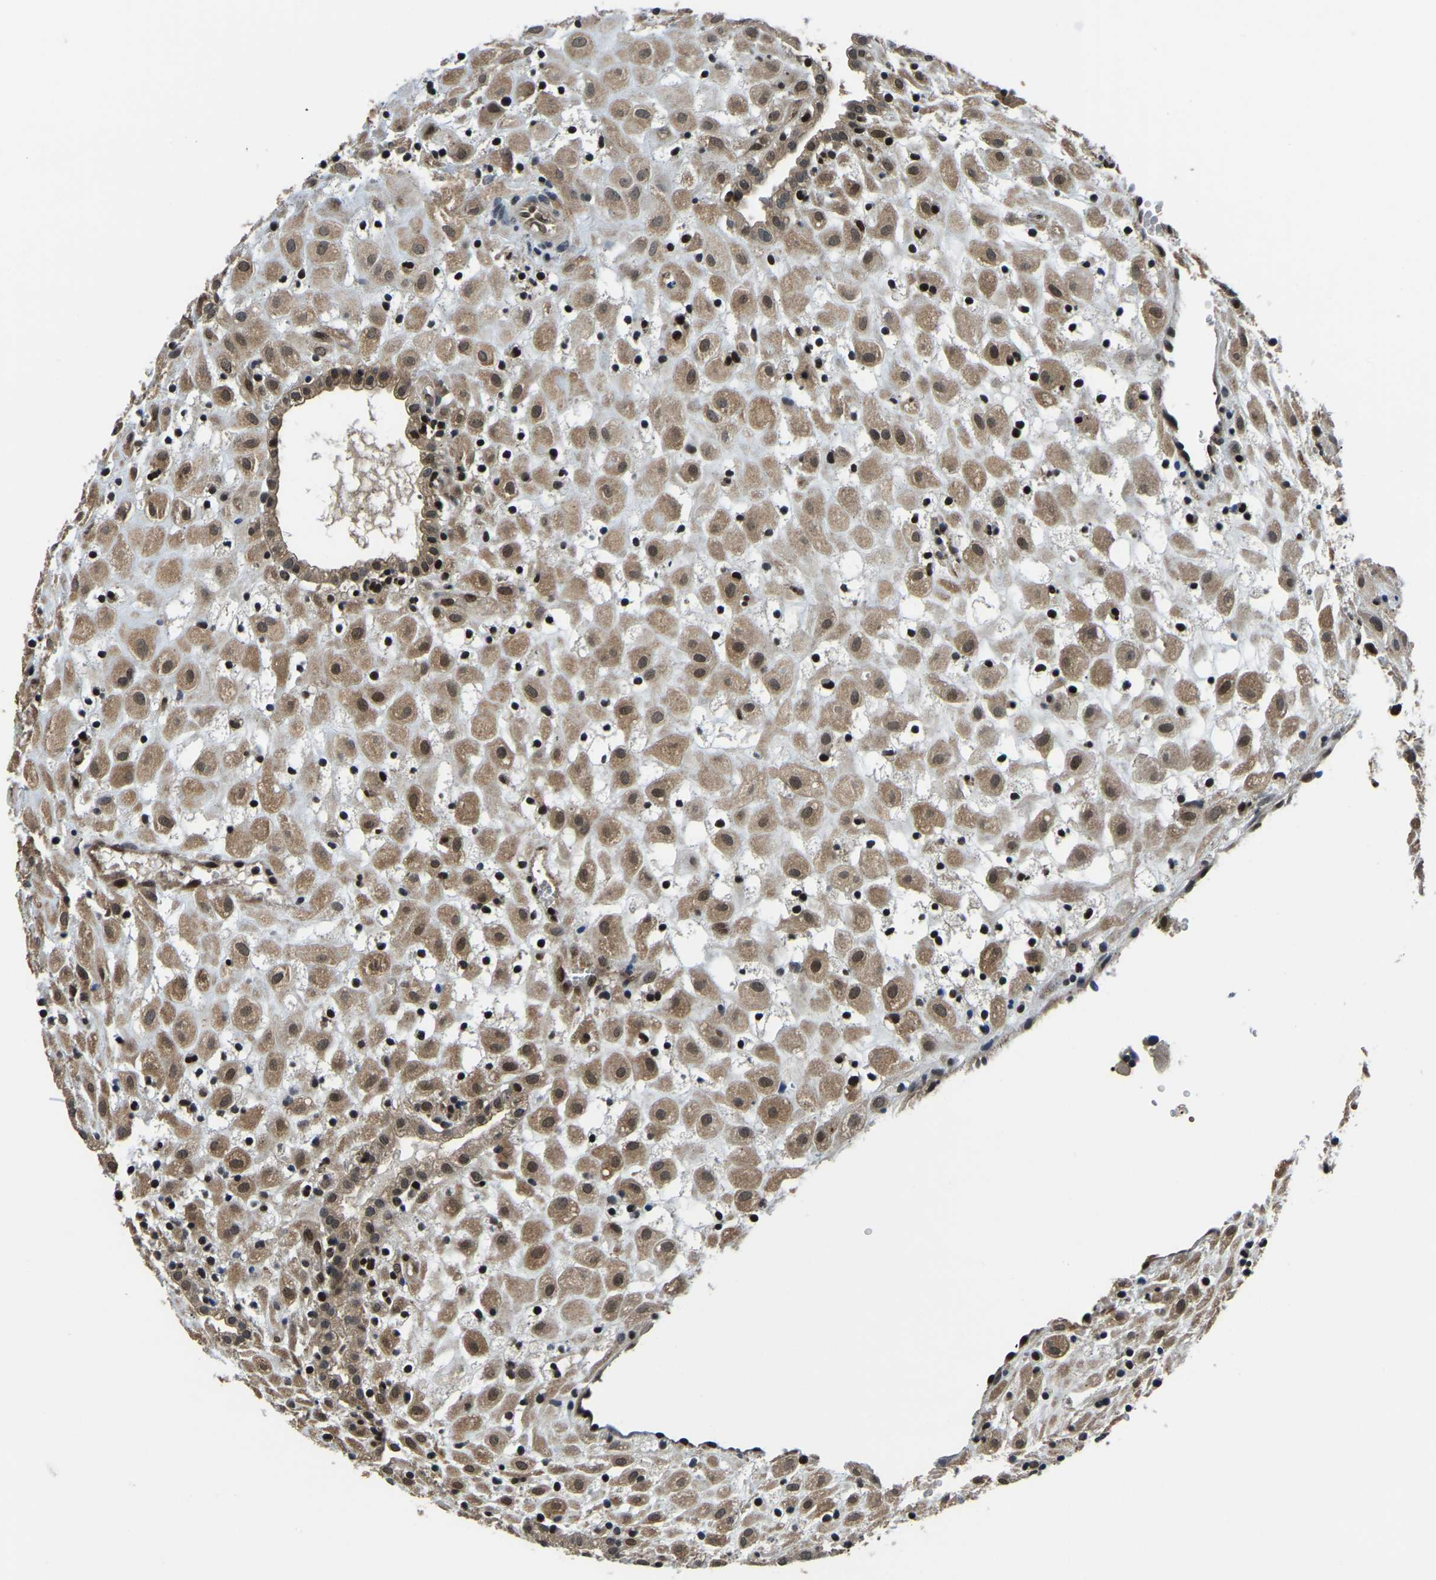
{"staining": {"intensity": "moderate", "quantity": ">75%", "location": "cytoplasmic/membranous,nuclear"}, "tissue": "placenta", "cell_type": "Decidual cells", "image_type": "normal", "snomed": [{"axis": "morphology", "description": "Normal tissue, NOS"}, {"axis": "topography", "description": "Placenta"}], "caption": "The histopathology image displays staining of normal placenta, revealing moderate cytoplasmic/membranous,nuclear protein positivity (brown color) within decidual cells.", "gene": "DFFA", "patient": {"sex": "female", "age": 18}}